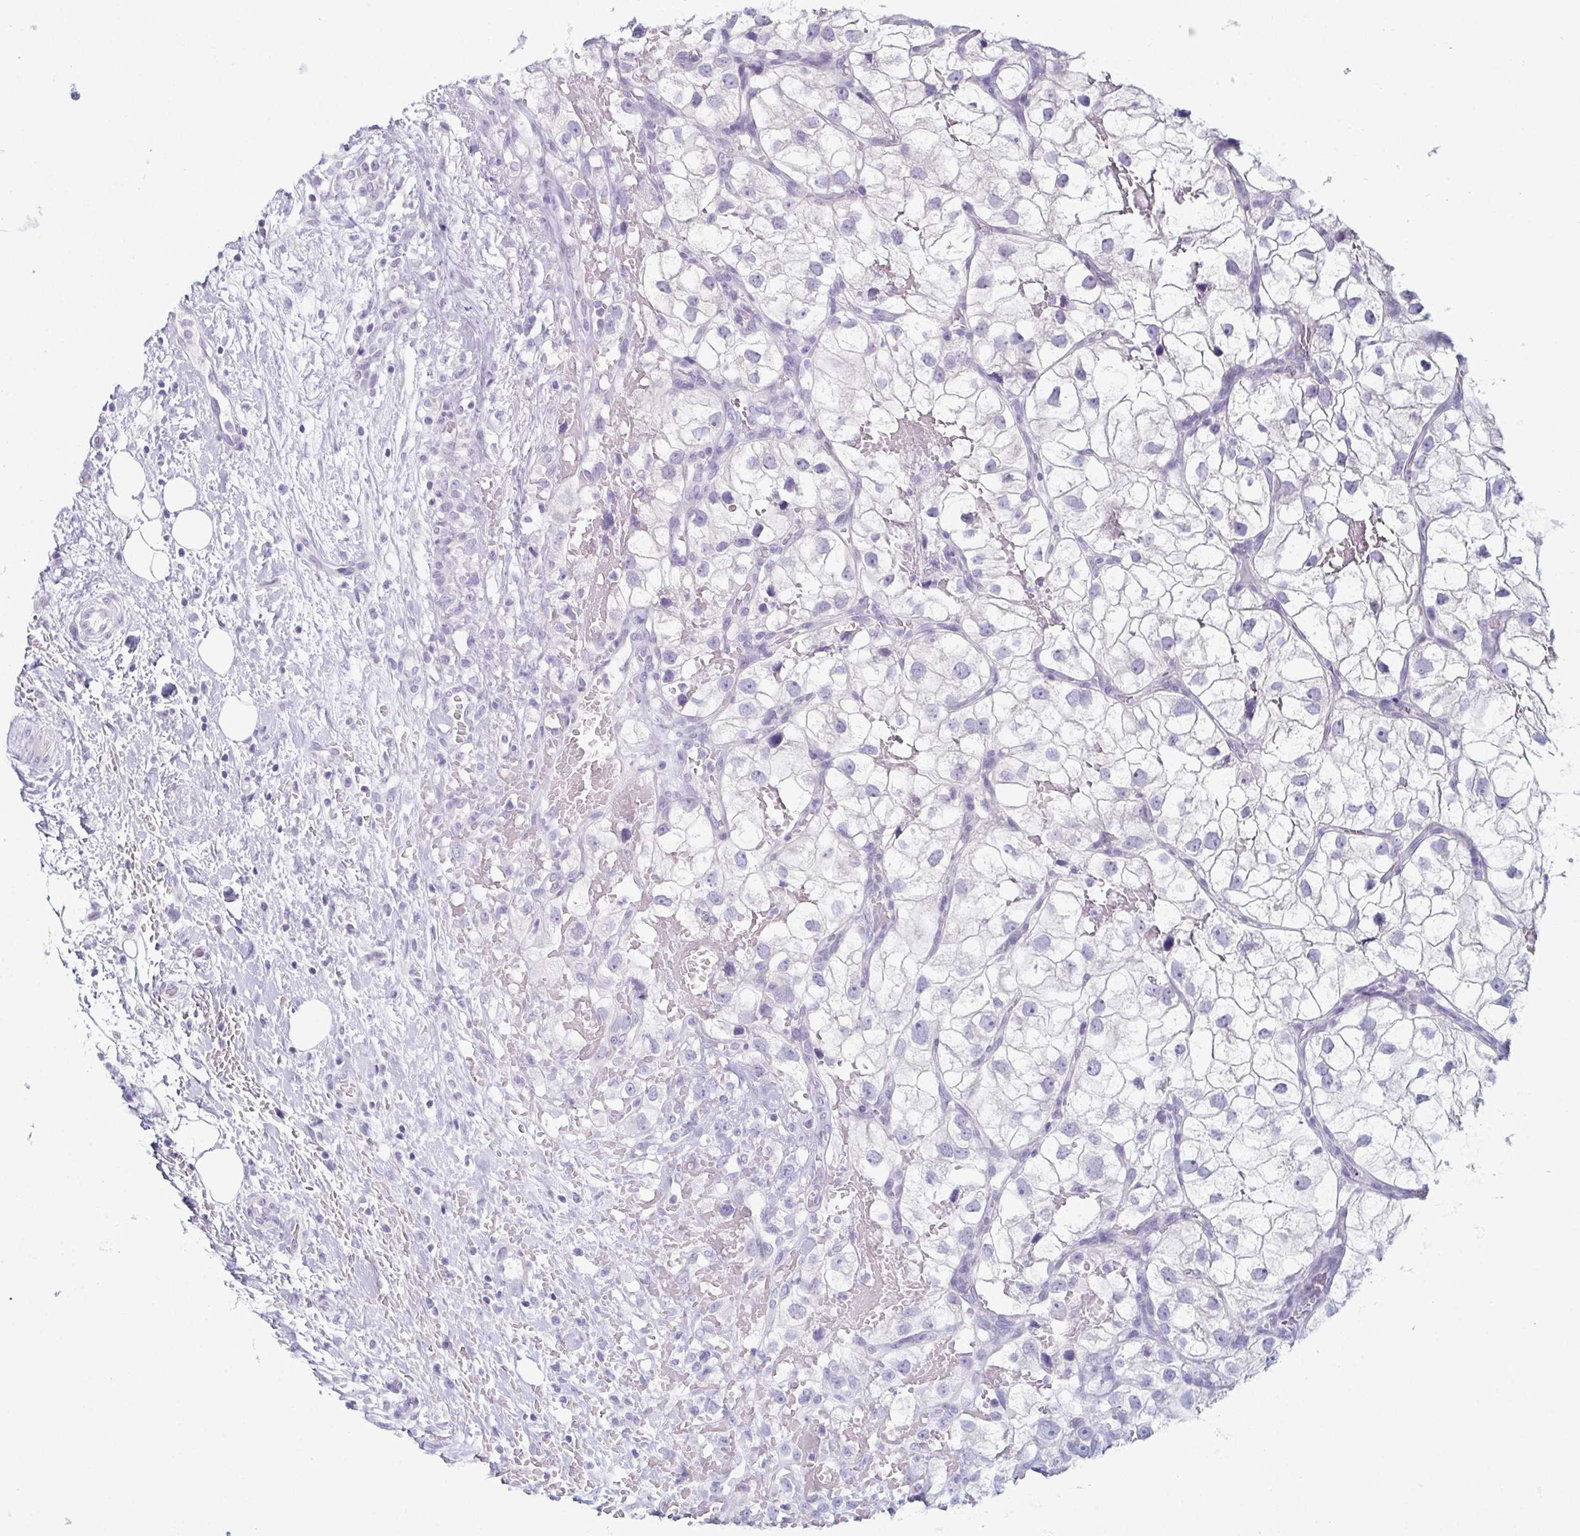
{"staining": {"intensity": "negative", "quantity": "none", "location": "none"}, "tissue": "renal cancer", "cell_type": "Tumor cells", "image_type": "cancer", "snomed": [{"axis": "morphology", "description": "Adenocarcinoma, NOS"}, {"axis": "topography", "description": "Kidney"}], "caption": "Human adenocarcinoma (renal) stained for a protein using IHC reveals no staining in tumor cells.", "gene": "ENKUR", "patient": {"sex": "male", "age": 59}}